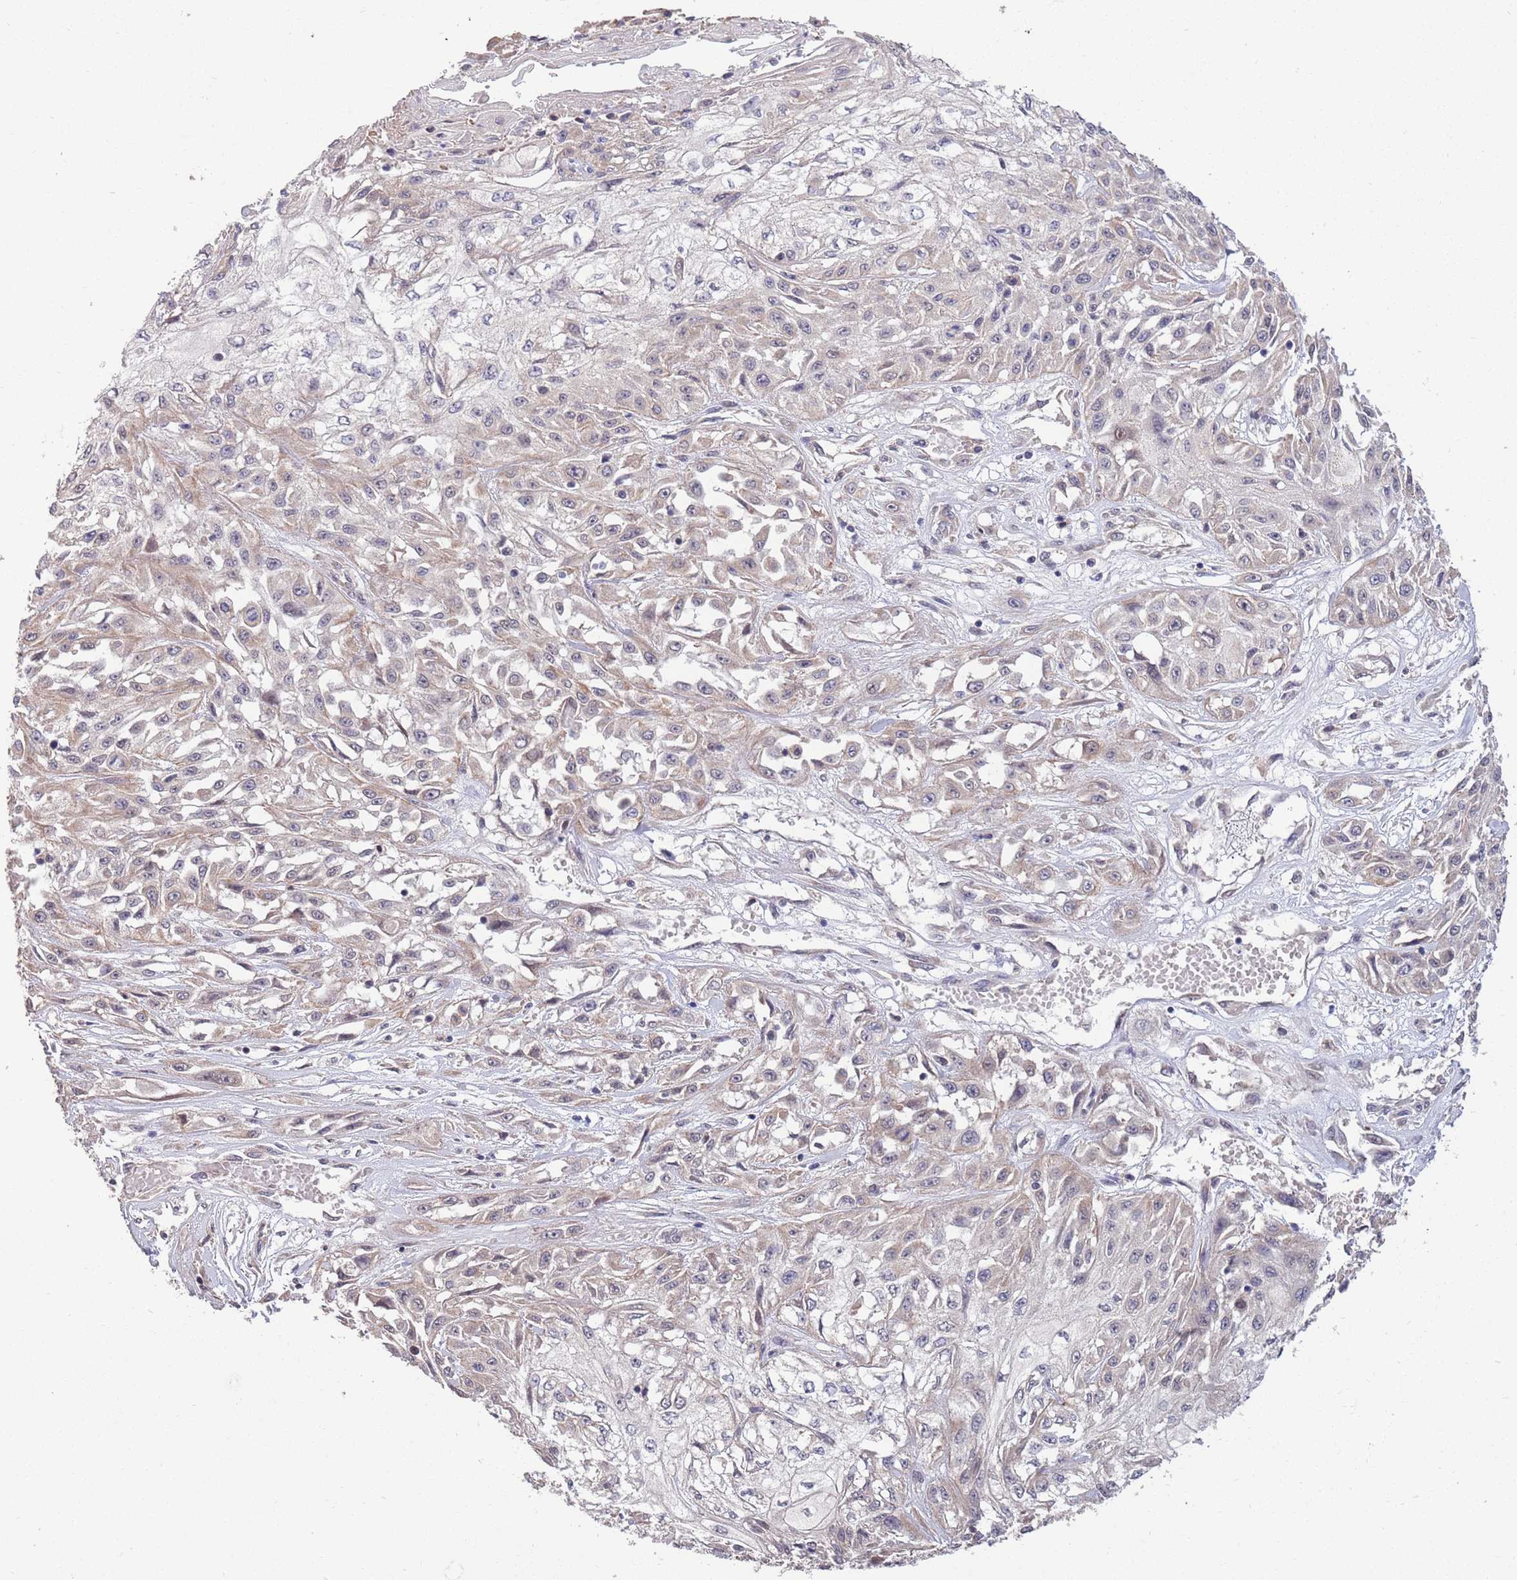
{"staining": {"intensity": "weak", "quantity": "25%-75%", "location": "cytoplasmic/membranous"}, "tissue": "skin cancer", "cell_type": "Tumor cells", "image_type": "cancer", "snomed": [{"axis": "morphology", "description": "Squamous cell carcinoma, NOS"}, {"axis": "morphology", "description": "Squamous cell carcinoma, metastatic, NOS"}, {"axis": "topography", "description": "Skin"}, {"axis": "topography", "description": "Lymph node"}], "caption": "Skin cancer (squamous cell carcinoma) stained for a protein shows weak cytoplasmic/membranous positivity in tumor cells.", "gene": "MARVELD2", "patient": {"sex": "male", "age": 75}}